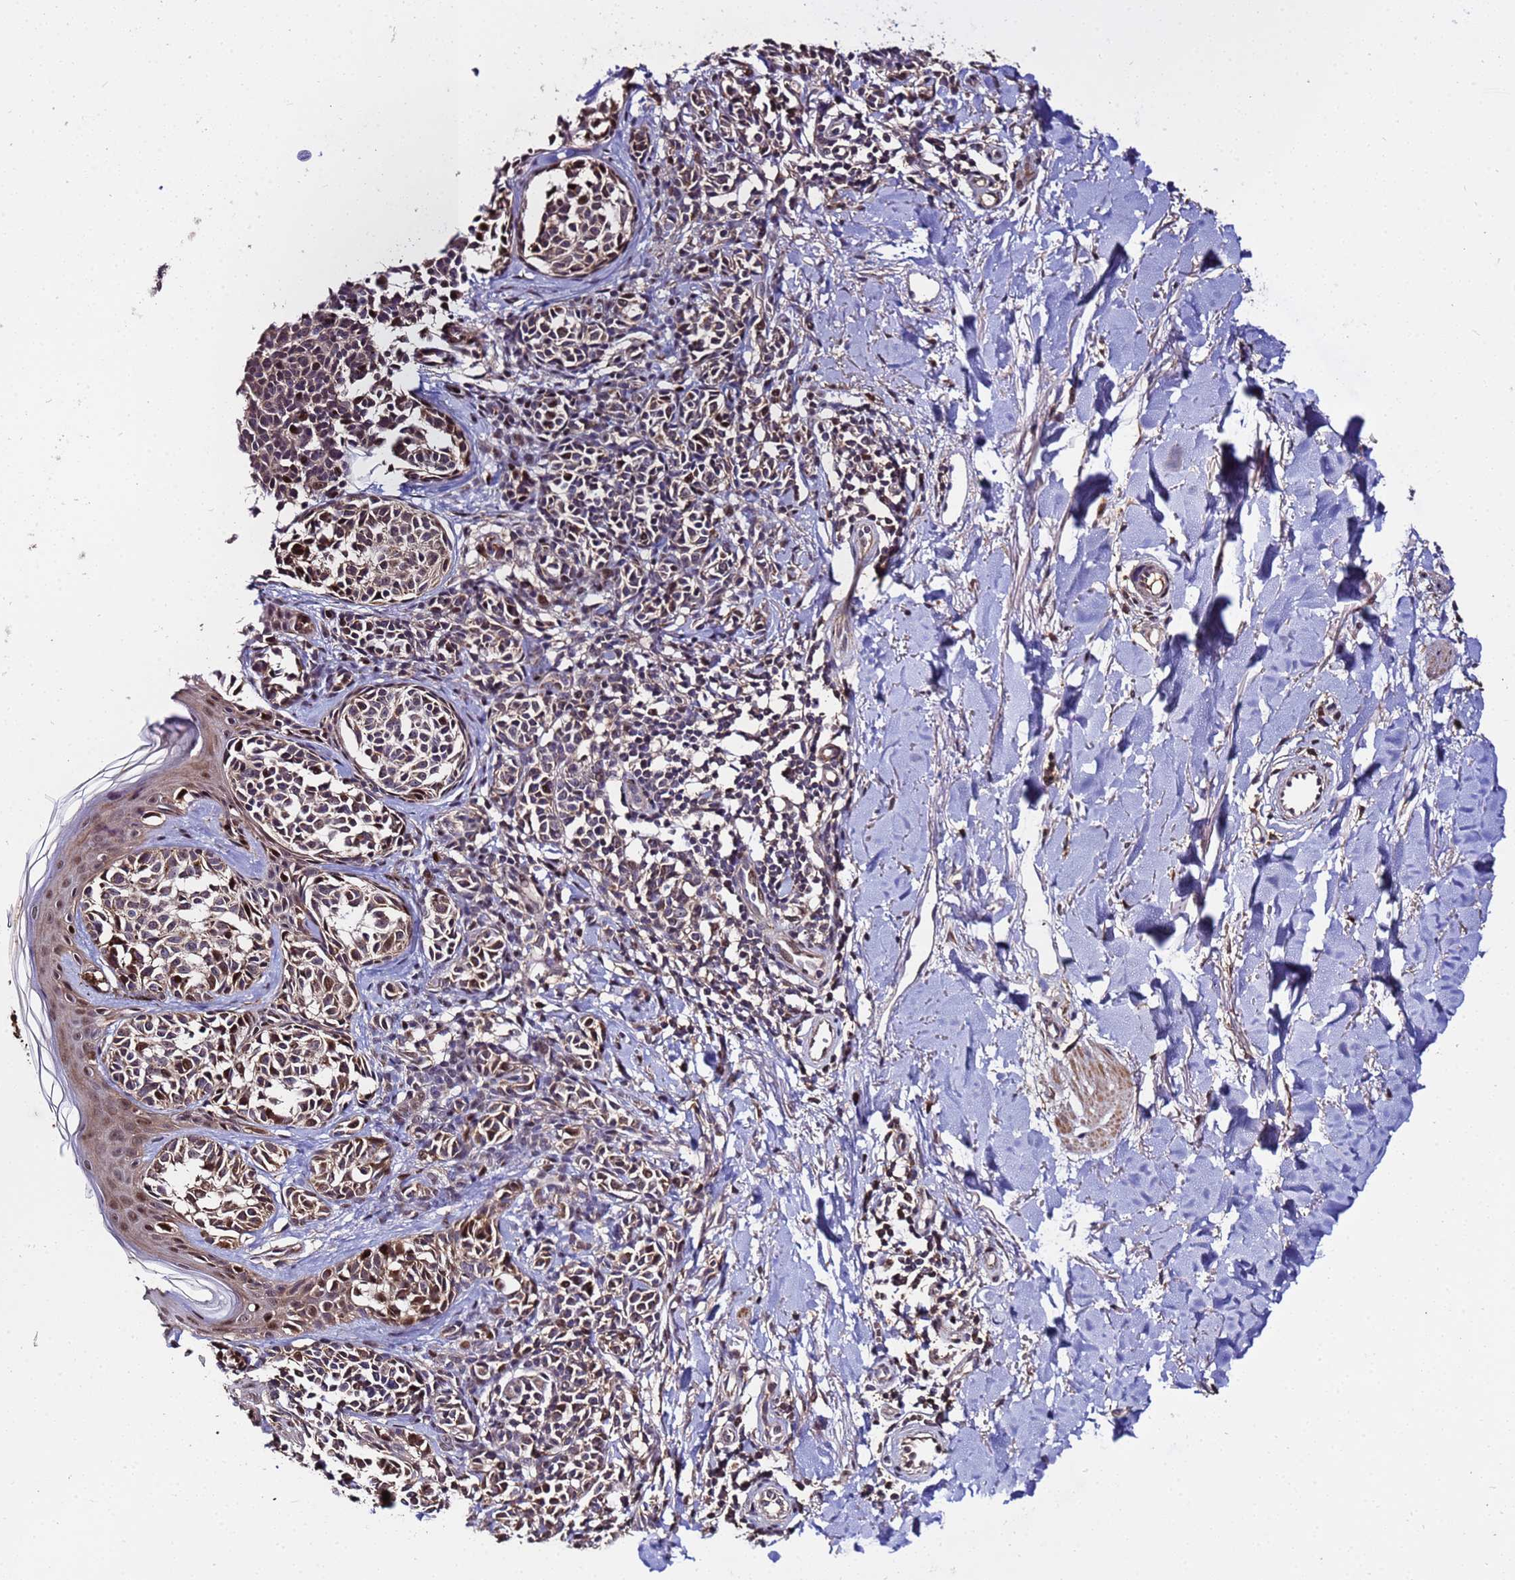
{"staining": {"intensity": "moderate", "quantity": "25%-75%", "location": "cytoplasmic/membranous,nuclear"}, "tissue": "melanoma", "cell_type": "Tumor cells", "image_type": "cancer", "snomed": [{"axis": "morphology", "description": "Malignant melanoma, NOS"}, {"axis": "topography", "description": "Skin of upper extremity"}], "caption": "Human malignant melanoma stained for a protein (brown) displays moderate cytoplasmic/membranous and nuclear positive staining in approximately 25%-75% of tumor cells.", "gene": "WNK4", "patient": {"sex": "male", "age": 40}}